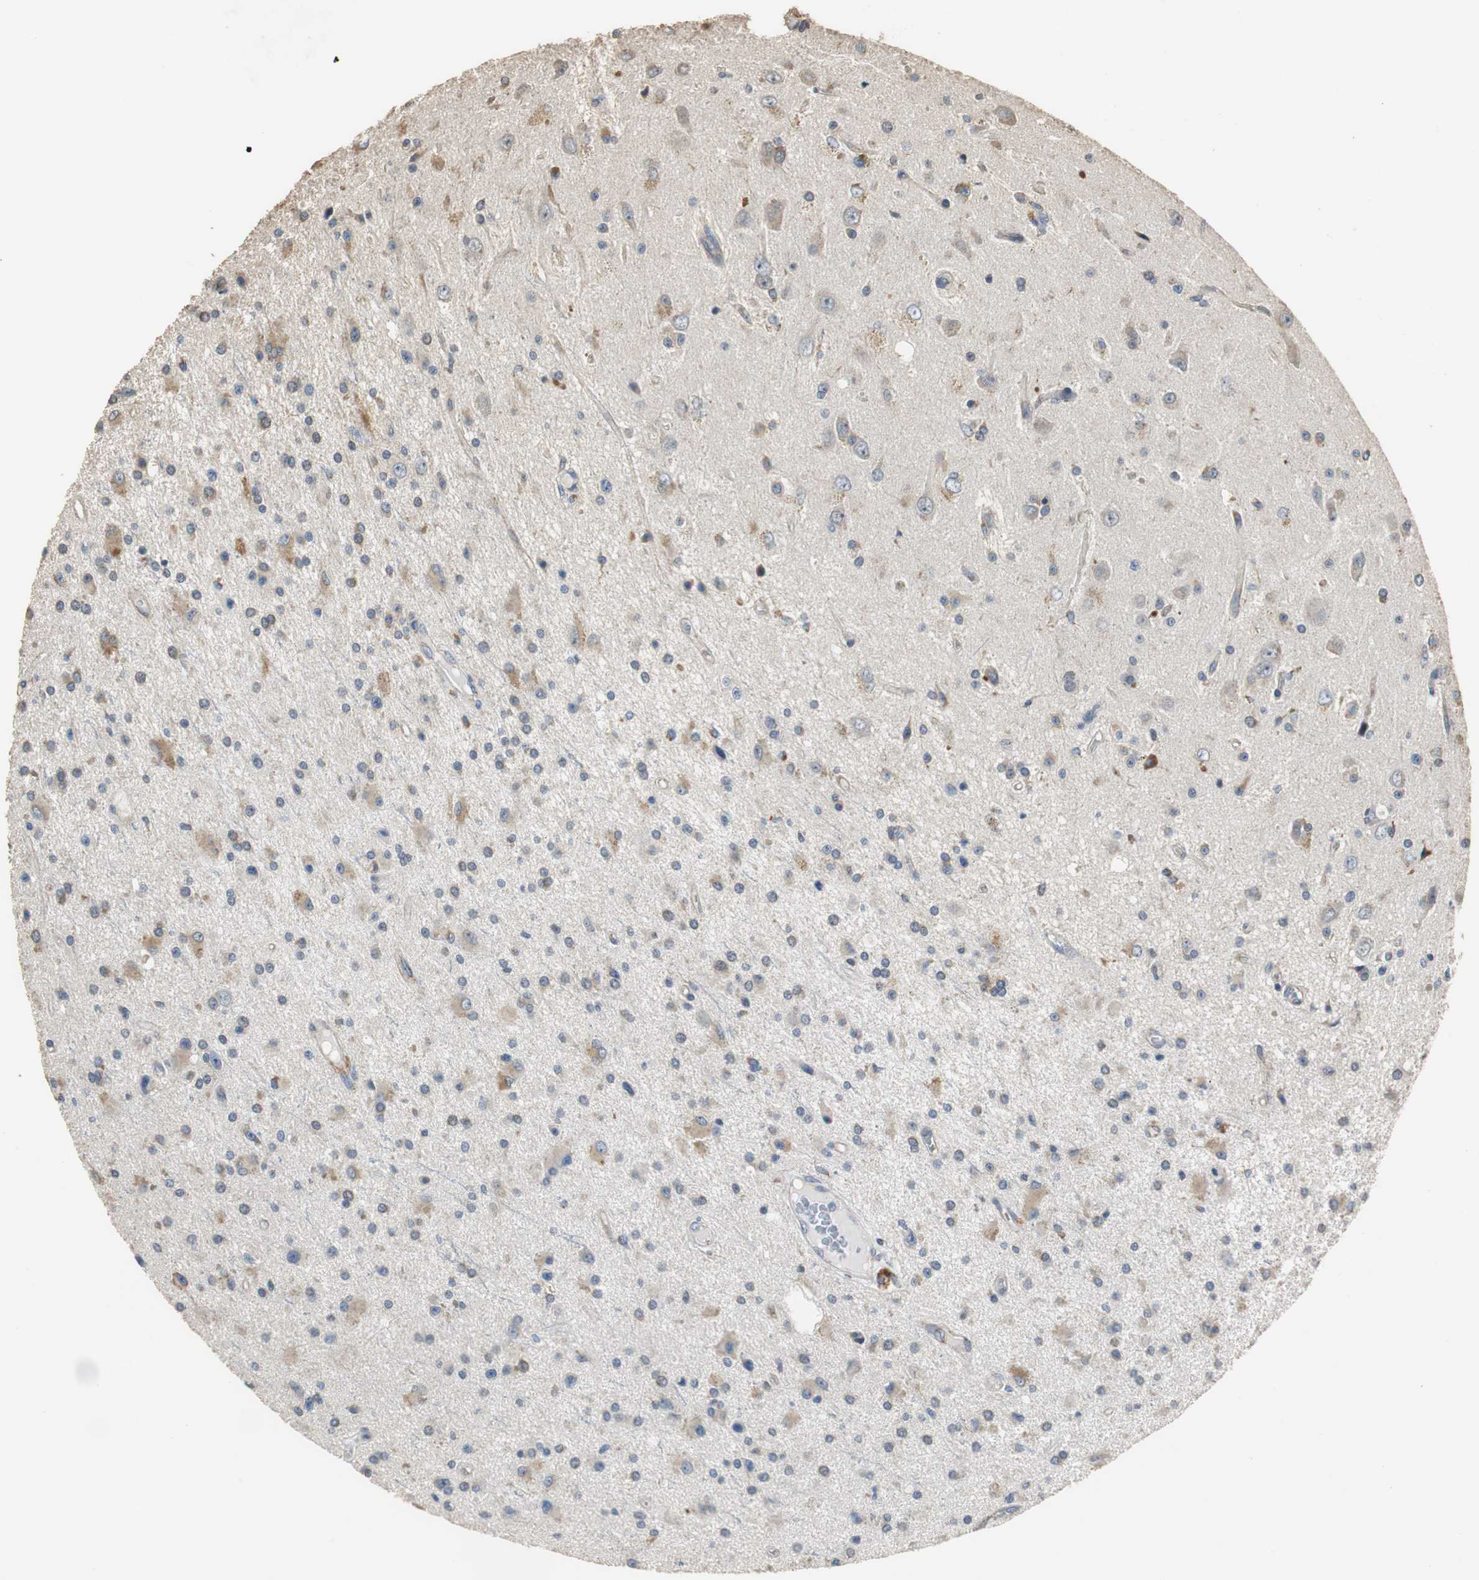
{"staining": {"intensity": "weak", "quantity": "<25%", "location": "cytoplasmic/membranous"}, "tissue": "glioma", "cell_type": "Tumor cells", "image_type": "cancer", "snomed": [{"axis": "morphology", "description": "Glioma, malignant, Low grade"}, {"axis": "topography", "description": "Brain"}], "caption": "The IHC image has no significant expression in tumor cells of glioma tissue. Nuclei are stained in blue.", "gene": "HMGCL", "patient": {"sex": "male", "age": 58}}